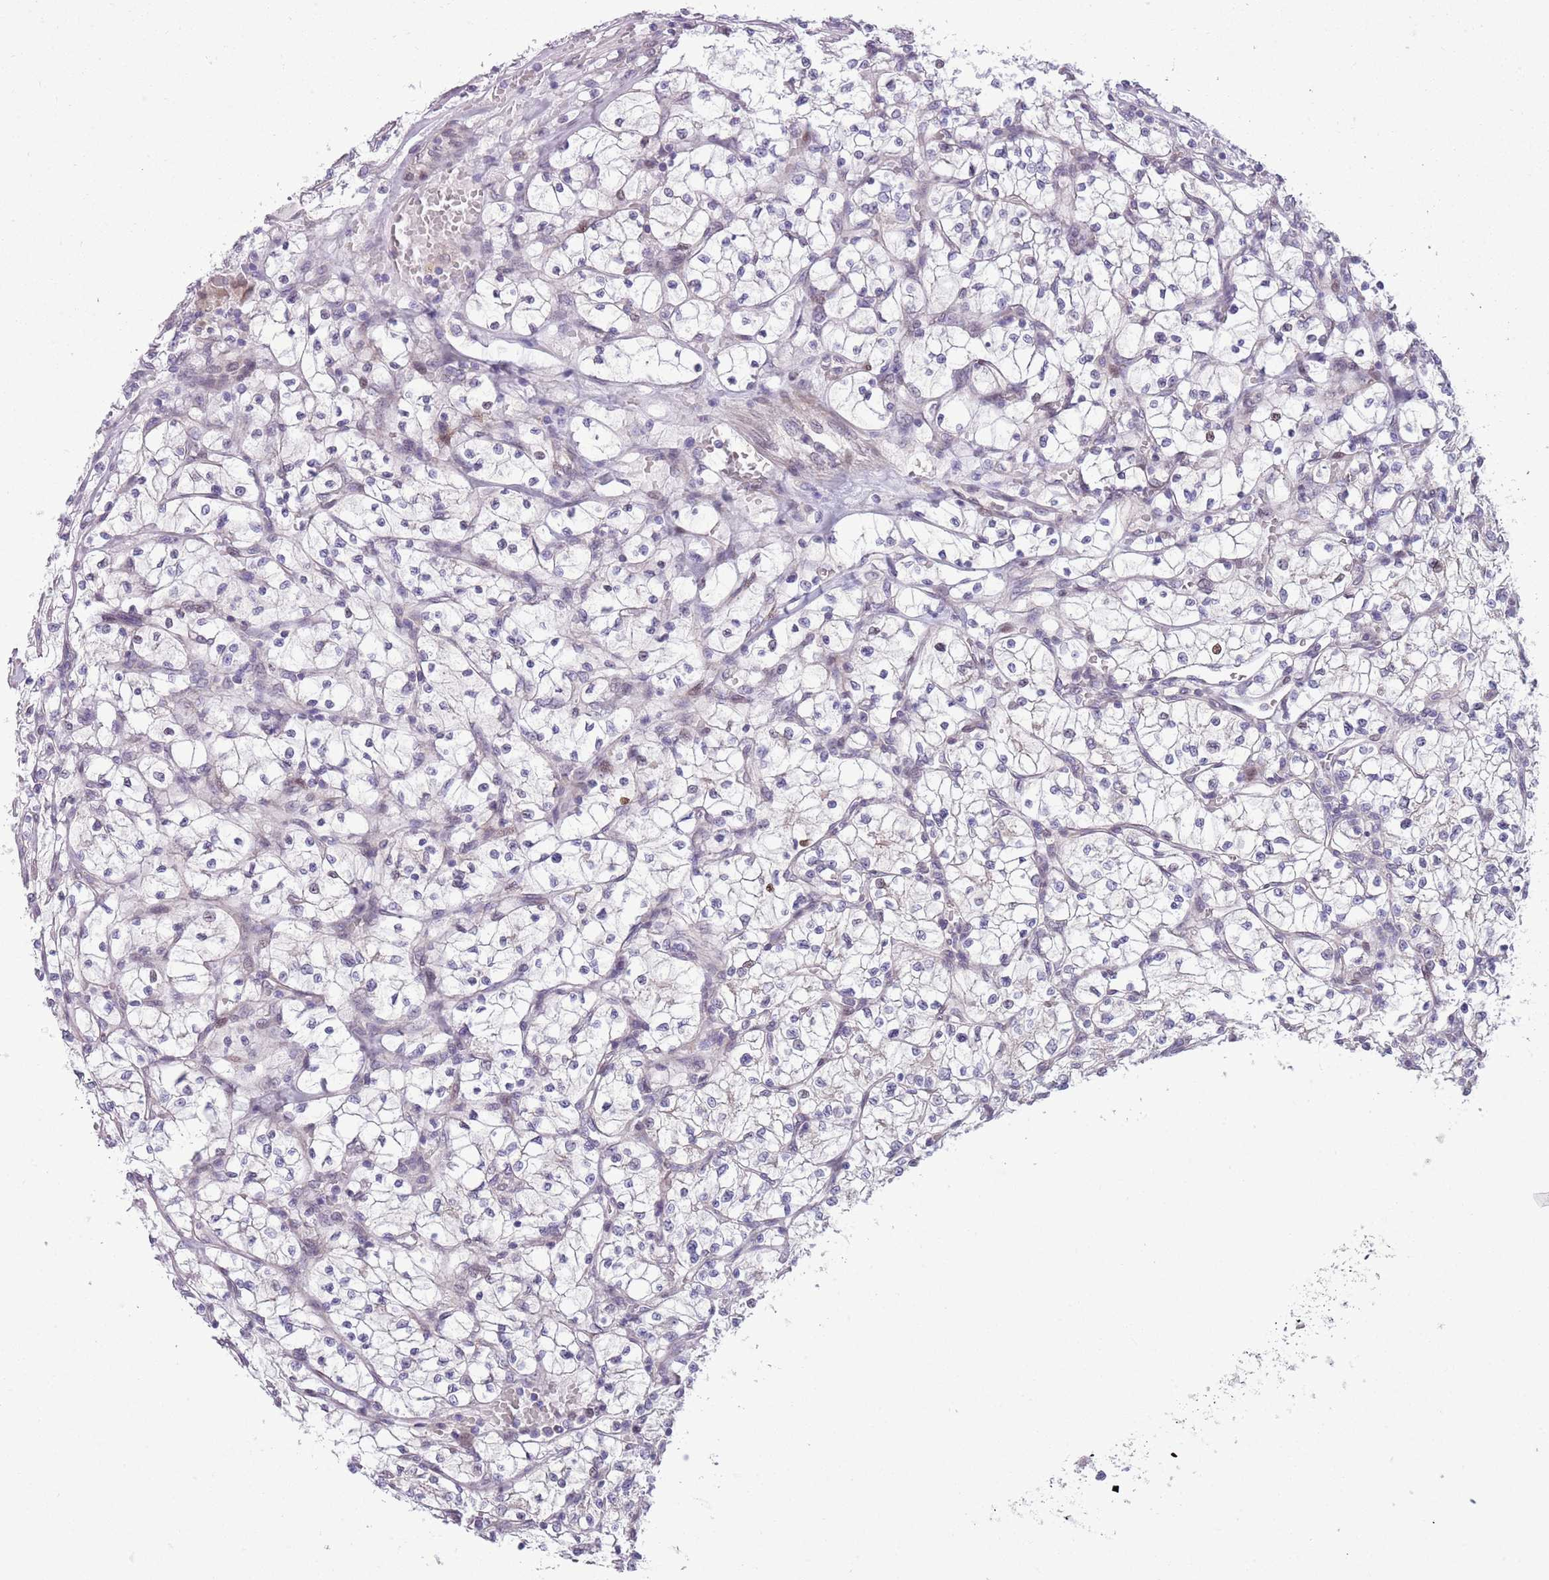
{"staining": {"intensity": "negative", "quantity": "none", "location": "none"}, "tissue": "renal cancer", "cell_type": "Tumor cells", "image_type": "cancer", "snomed": [{"axis": "morphology", "description": "Adenocarcinoma, NOS"}, {"axis": "topography", "description": "Kidney"}], "caption": "IHC histopathology image of neoplastic tissue: human renal cancer (adenocarcinoma) stained with DAB (3,3'-diaminobenzidine) reveals no significant protein staining in tumor cells.", "gene": "CCND2", "patient": {"sex": "female", "age": 64}}